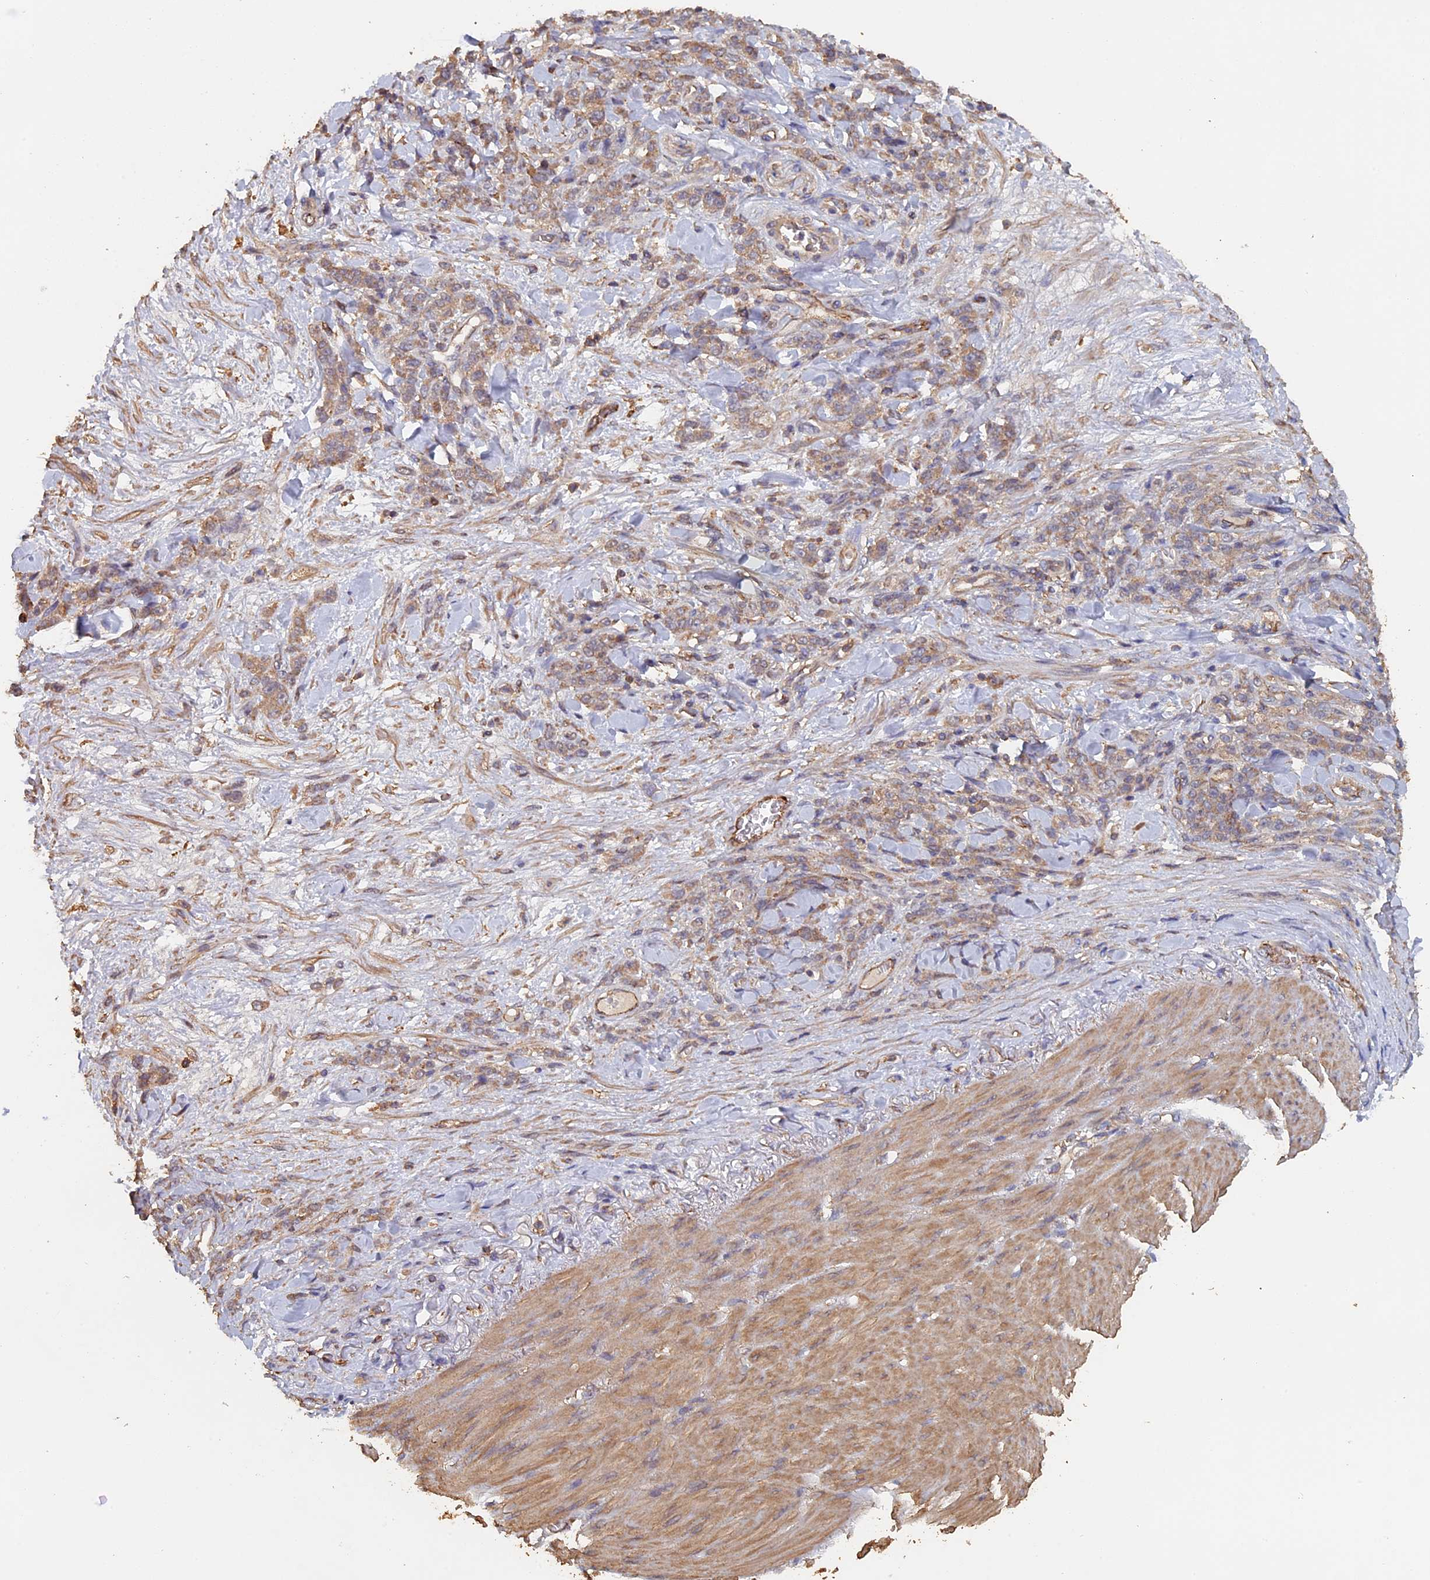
{"staining": {"intensity": "weak", "quantity": ">75%", "location": "cytoplasmic/membranous"}, "tissue": "stomach cancer", "cell_type": "Tumor cells", "image_type": "cancer", "snomed": [{"axis": "morphology", "description": "Normal tissue, NOS"}, {"axis": "morphology", "description": "Adenocarcinoma, NOS"}, {"axis": "topography", "description": "Stomach"}], "caption": "This image exhibits IHC staining of human stomach adenocarcinoma, with low weak cytoplasmic/membranous staining in about >75% of tumor cells.", "gene": "PIGQ", "patient": {"sex": "male", "age": 82}}